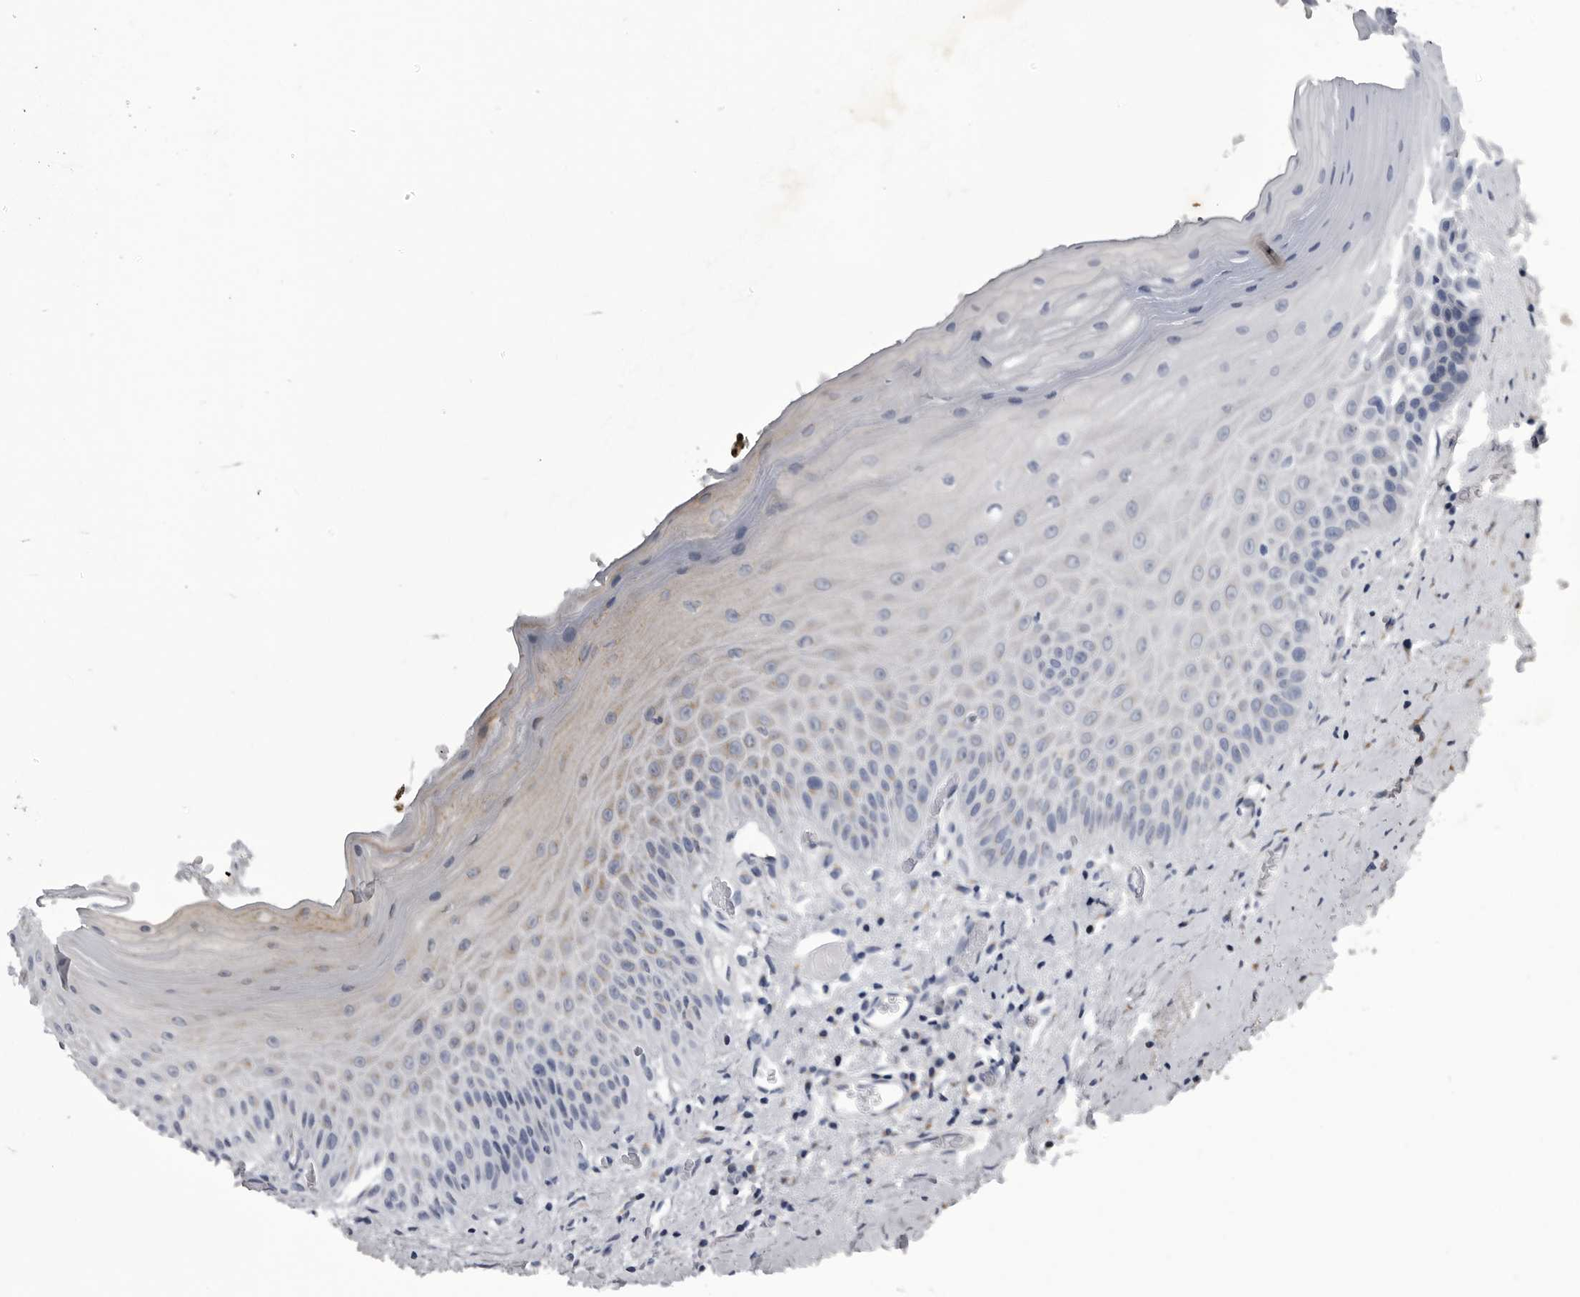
{"staining": {"intensity": "weak", "quantity": "<25%", "location": "cytoplasmic/membranous"}, "tissue": "oral mucosa", "cell_type": "Squamous epithelial cells", "image_type": "normal", "snomed": [{"axis": "morphology", "description": "Normal tissue, NOS"}, {"axis": "topography", "description": "Oral tissue"}], "caption": "Benign oral mucosa was stained to show a protein in brown. There is no significant positivity in squamous epithelial cells. (DAB (3,3'-diaminobenzidine) IHC, high magnification).", "gene": "MYOC", "patient": {"sex": "male", "age": 66}}